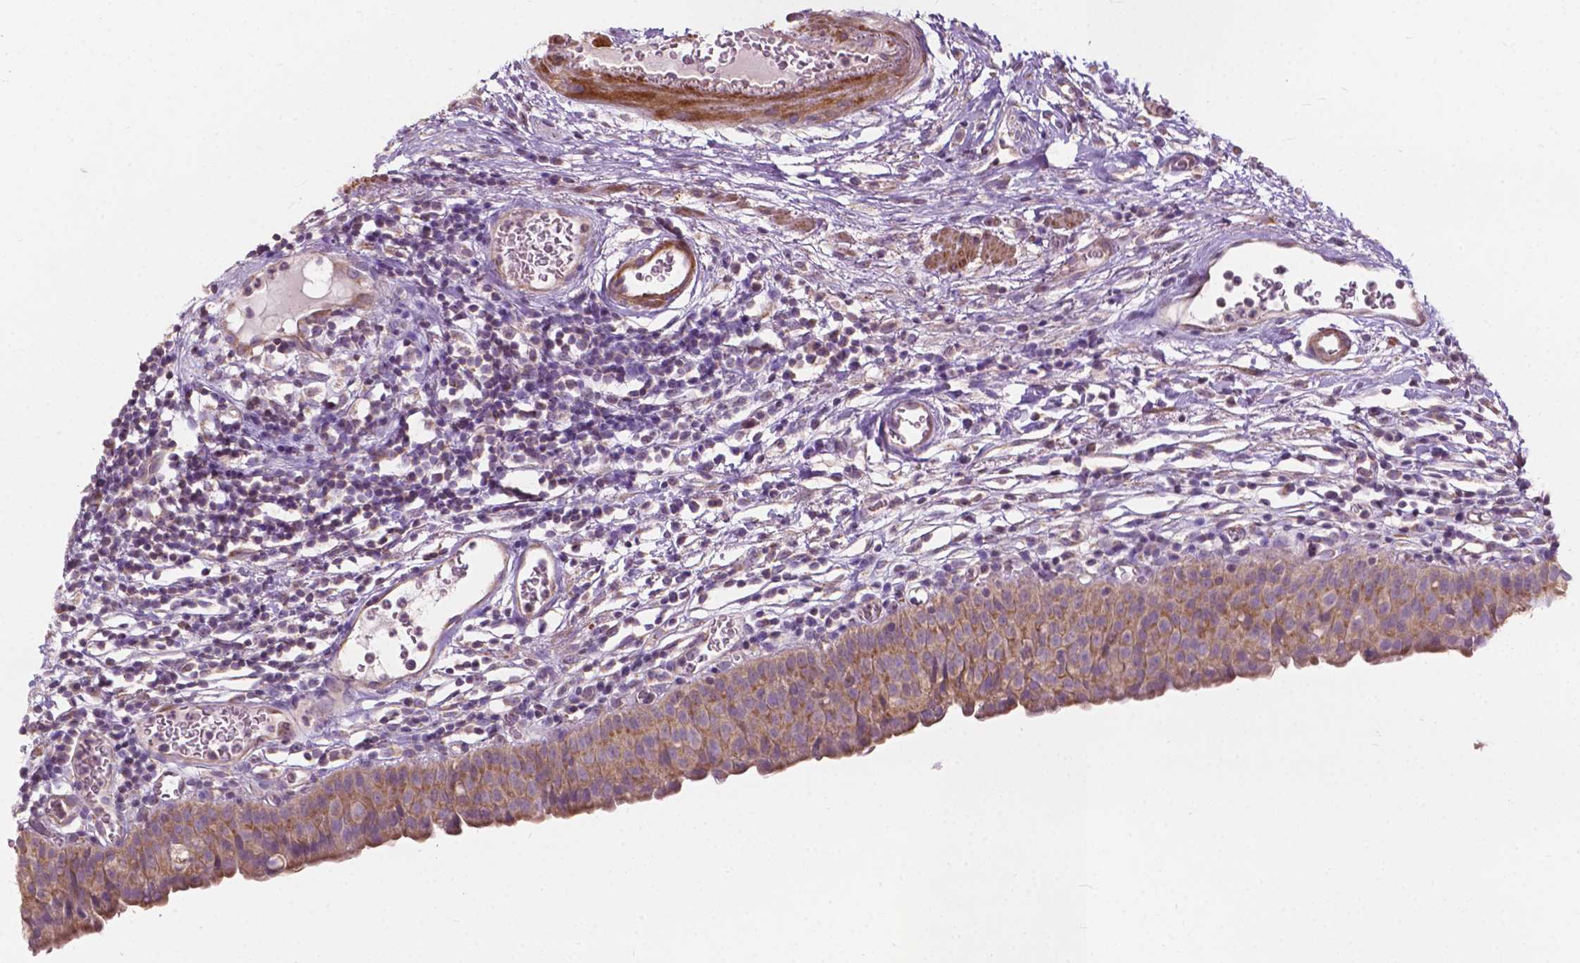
{"staining": {"intensity": "moderate", "quantity": ">75%", "location": "cytoplasmic/membranous"}, "tissue": "urinary bladder", "cell_type": "Urothelial cells", "image_type": "normal", "snomed": [{"axis": "morphology", "description": "Normal tissue, NOS"}, {"axis": "morphology", "description": "Inflammation, NOS"}, {"axis": "topography", "description": "Urinary bladder"}], "caption": "An image of human urinary bladder stained for a protein reveals moderate cytoplasmic/membranous brown staining in urothelial cells. The staining was performed using DAB, with brown indicating positive protein expression. Nuclei are stained blue with hematoxylin.", "gene": "NDUFA10", "patient": {"sex": "male", "age": 57}}